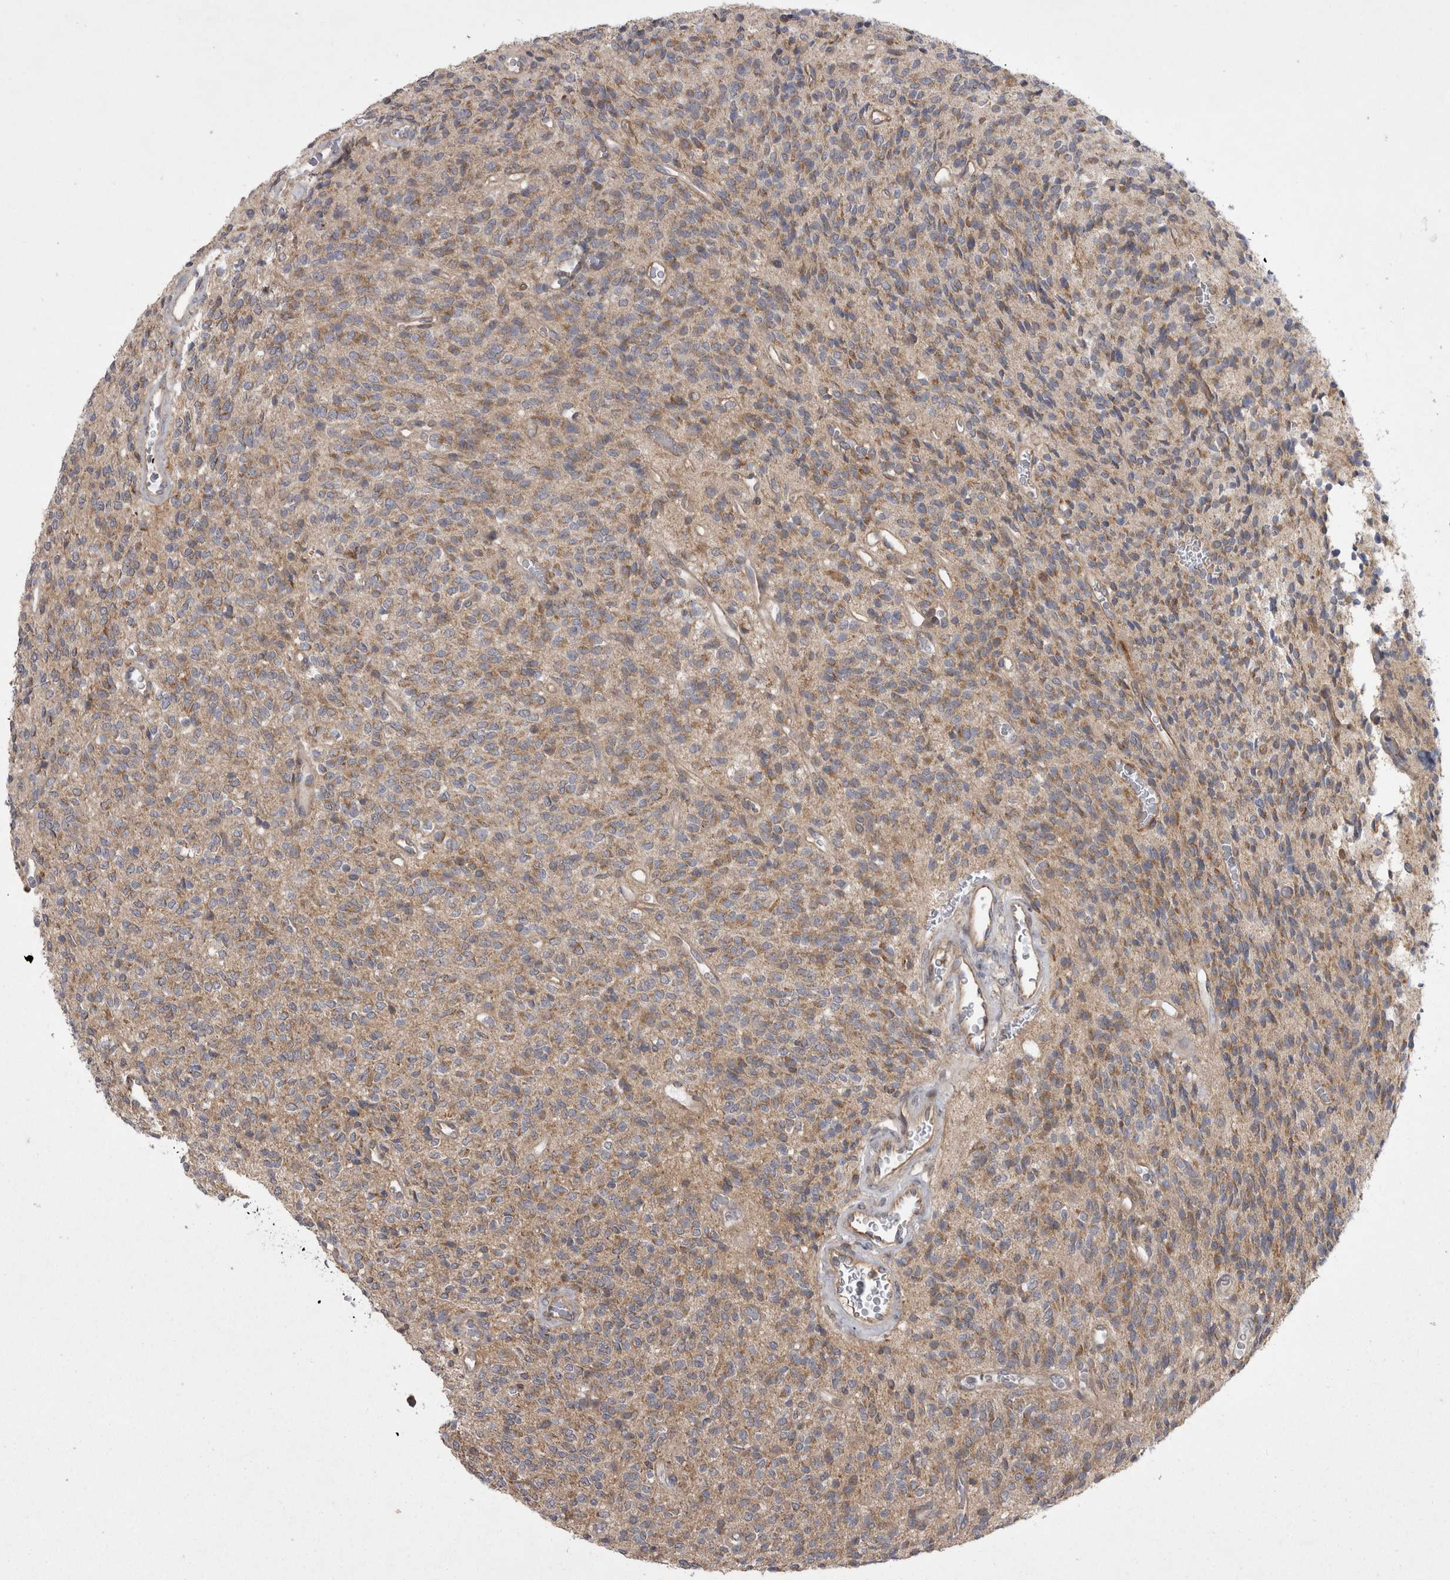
{"staining": {"intensity": "weak", "quantity": ">75%", "location": "cytoplasmic/membranous"}, "tissue": "glioma", "cell_type": "Tumor cells", "image_type": "cancer", "snomed": [{"axis": "morphology", "description": "Glioma, malignant, High grade"}, {"axis": "topography", "description": "Brain"}], "caption": "The immunohistochemical stain shows weak cytoplasmic/membranous staining in tumor cells of malignant glioma (high-grade) tissue. Nuclei are stained in blue.", "gene": "TSPOAP1", "patient": {"sex": "male", "age": 34}}